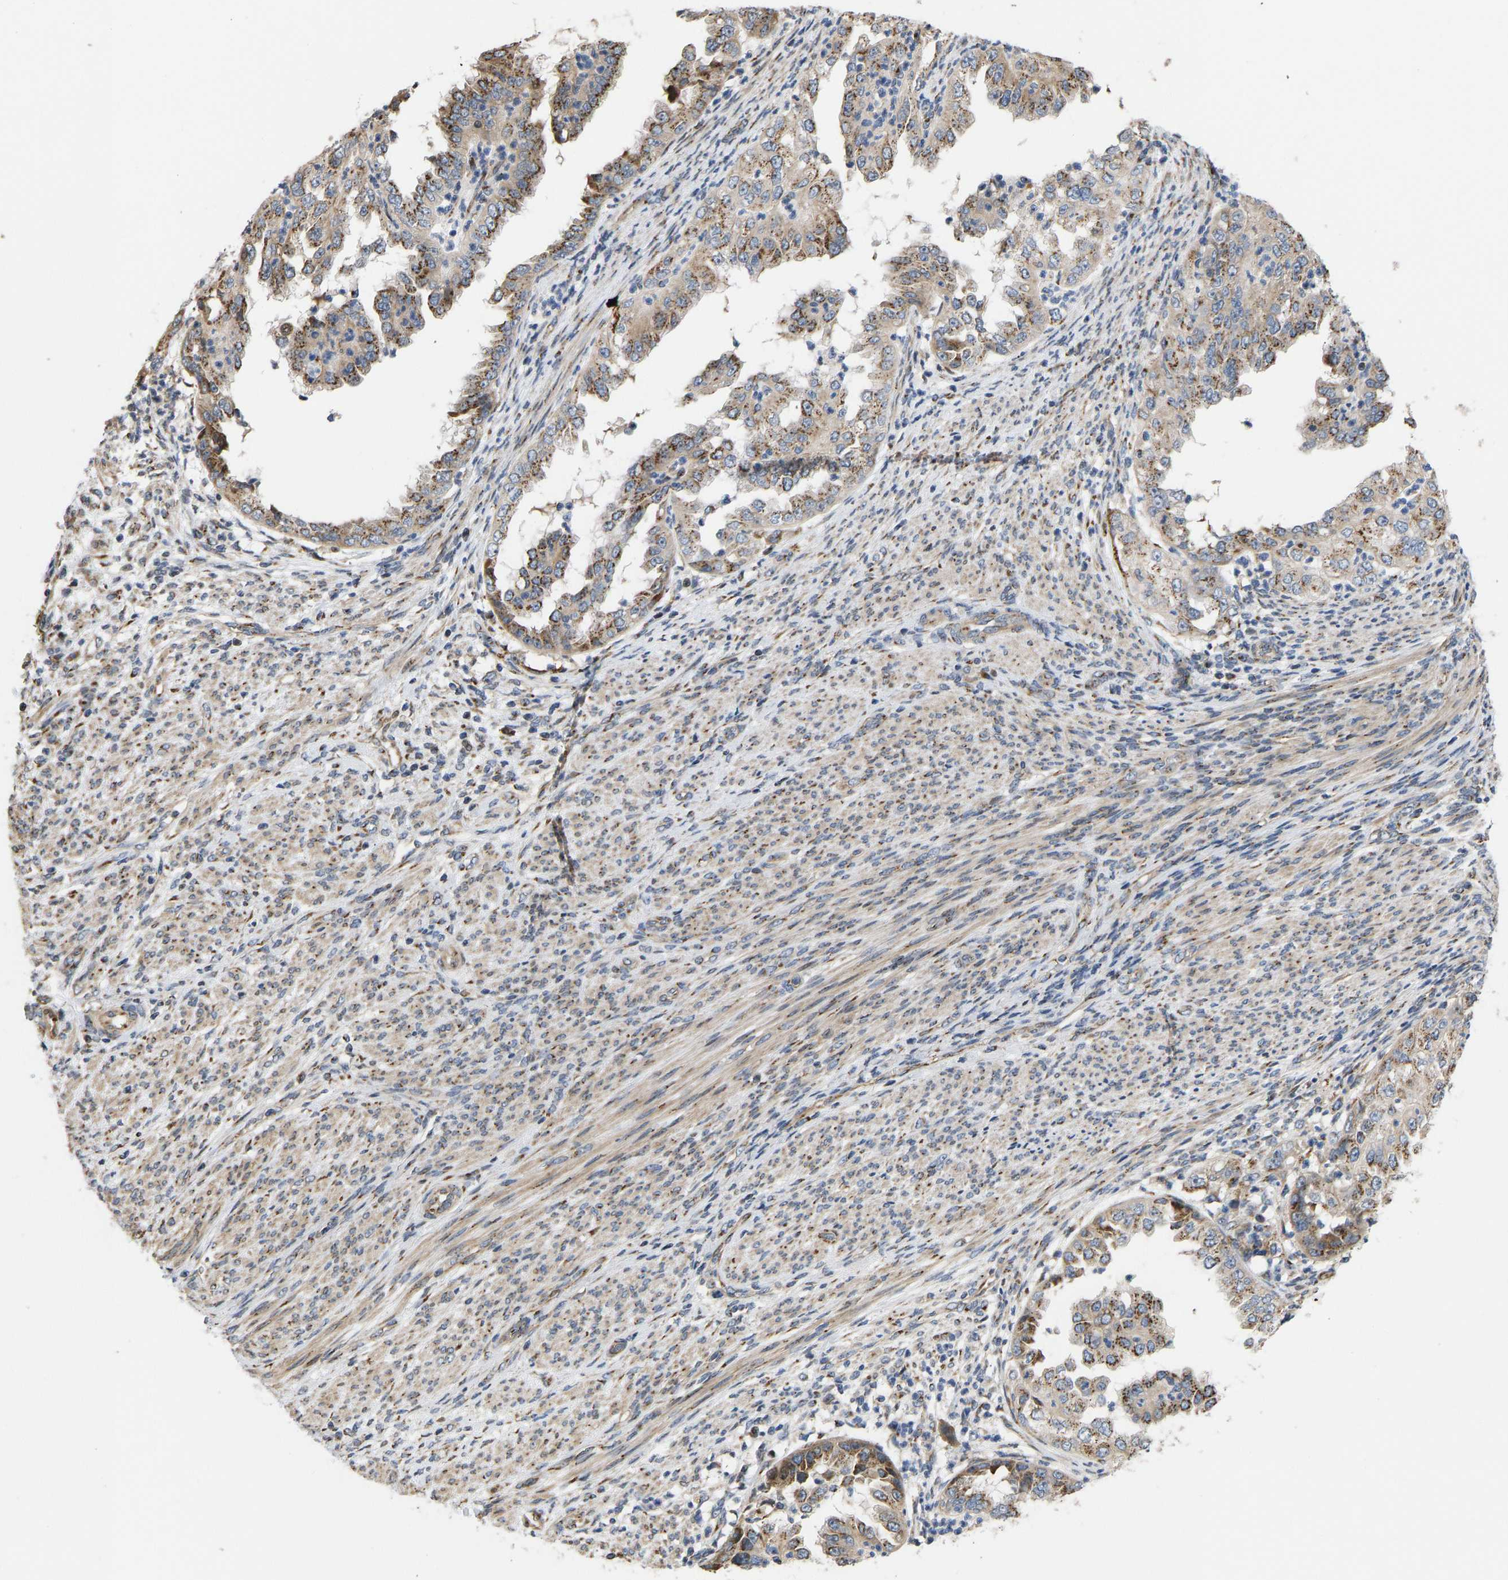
{"staining": {"intensity": "moderate", "quantity": ">75%", "location": "cytoplasmic/membranous"}, "tissue": "endometrial cancer", "cell_type": "Tumor cells", "image_type": "cancer", "snomed": [{"axis": "morphology", "description": "Adenocarcinoma, NOS"}, {"axis": "topography", "description": "Endometrium"}], "caption": "A high-resolution photomicrograph shows immunohistochemistry staining of adenocarcinoma (endometrial), which reveals moderate cytoplasmic/membranous expression in approximately >75% of tumor cells. (DAB (3,3'-diaminobenzidine) IHC with brightfield microscopy, high magnification).", "gene": "YIPF4", "patient": {"sex": "female", "age": 85}}